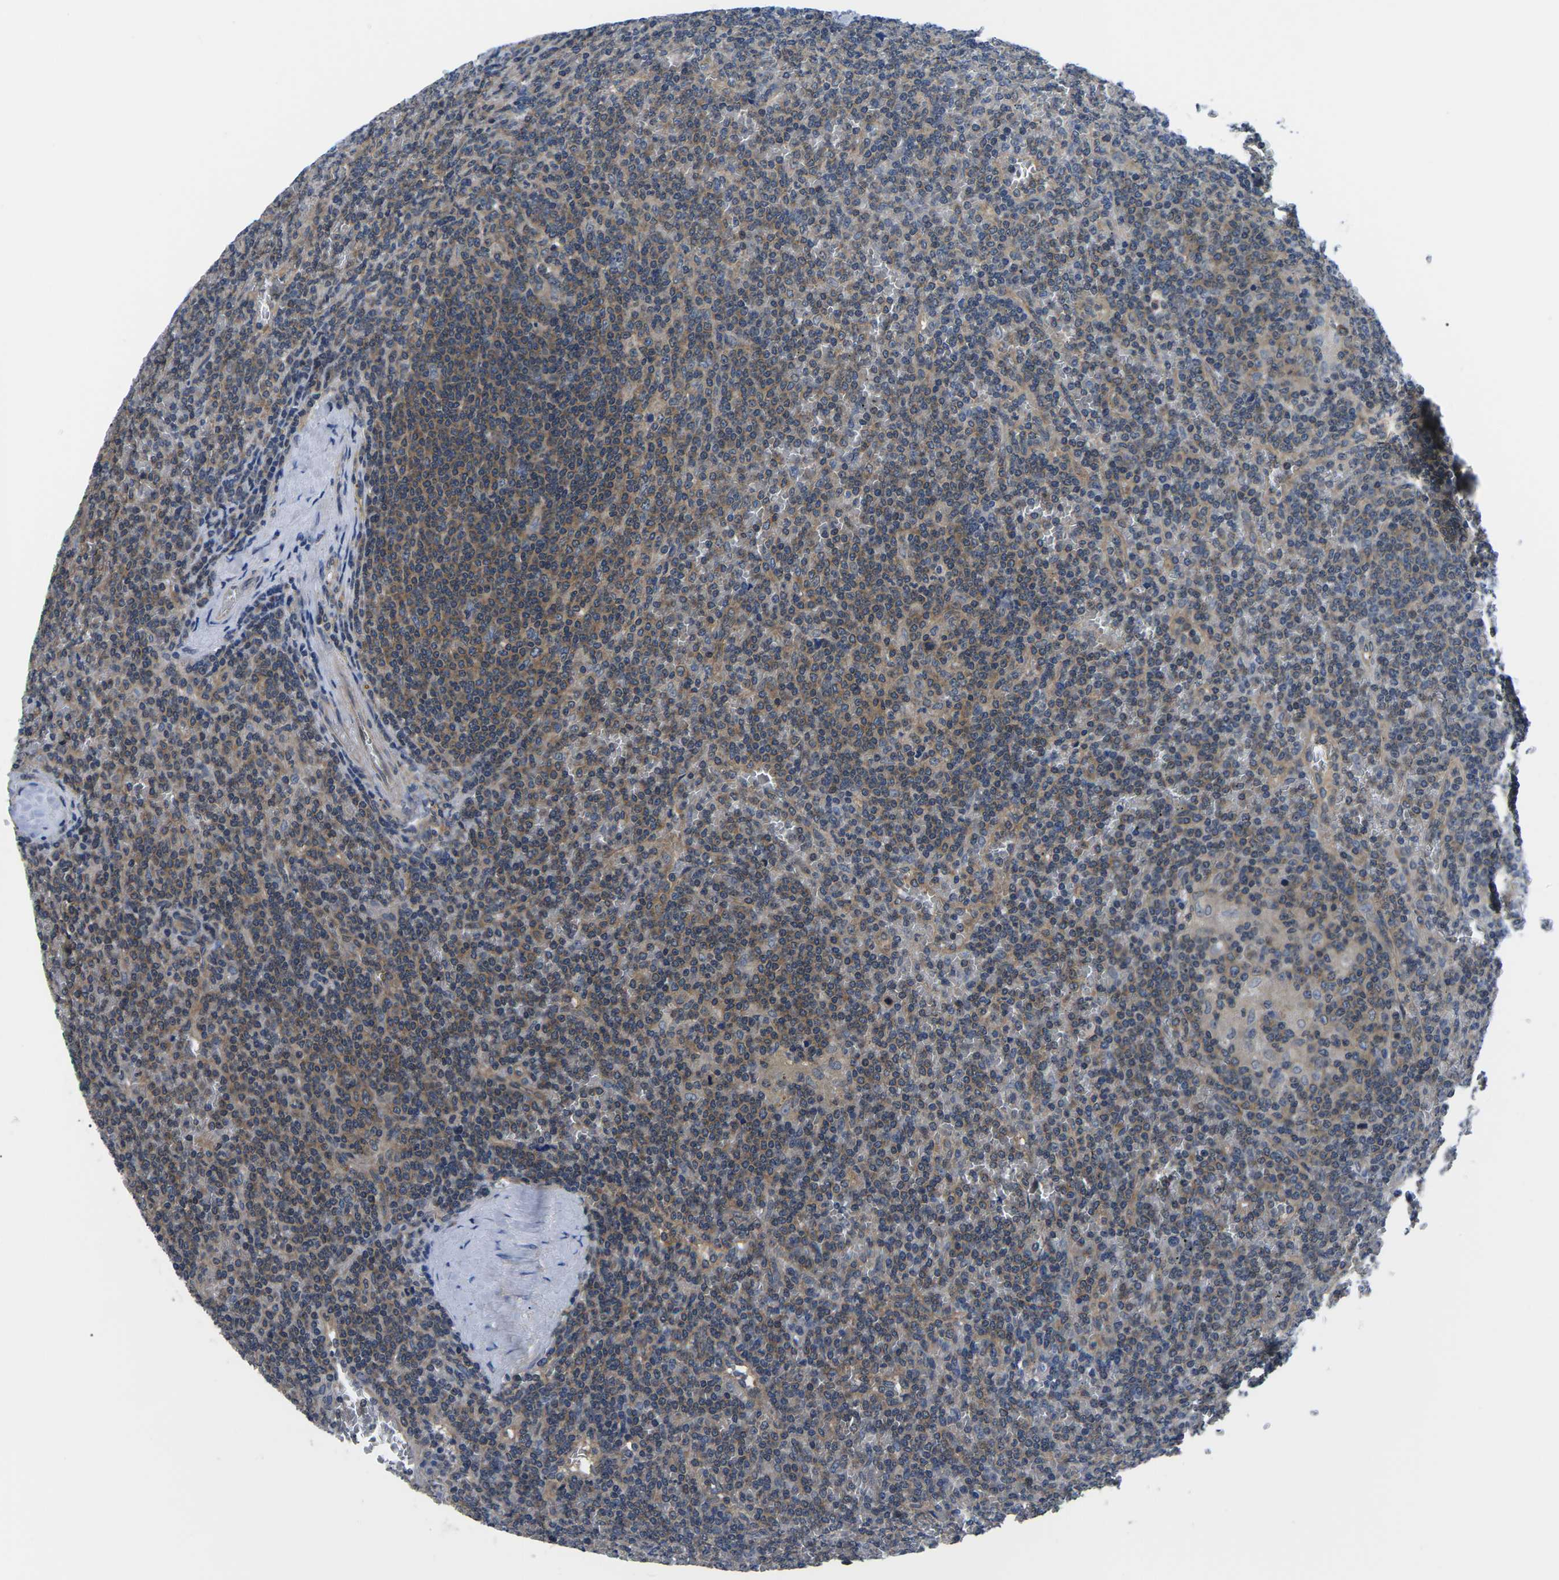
{"staining": {"intensity": "moderate", "quantity": ">75%", "location": "cytoplasmic/membranous"}, "tissue": "lymphoma", "cell_type": "Tumor cells", "image_type": "cancer", "snomed": [{"axis": "morphology", "description": "Malignant lymphoma, non-Hodgkin's type, Low grade"}, {"axis": "topography", "description": "Spleen"}], "caption": "Lymphoma stained for a protein reveals moderate cytoplasmic/membranous positivity in tumor cells.", "gene": "GSK3B", "patient": {"sex": "female", "age": 19}}